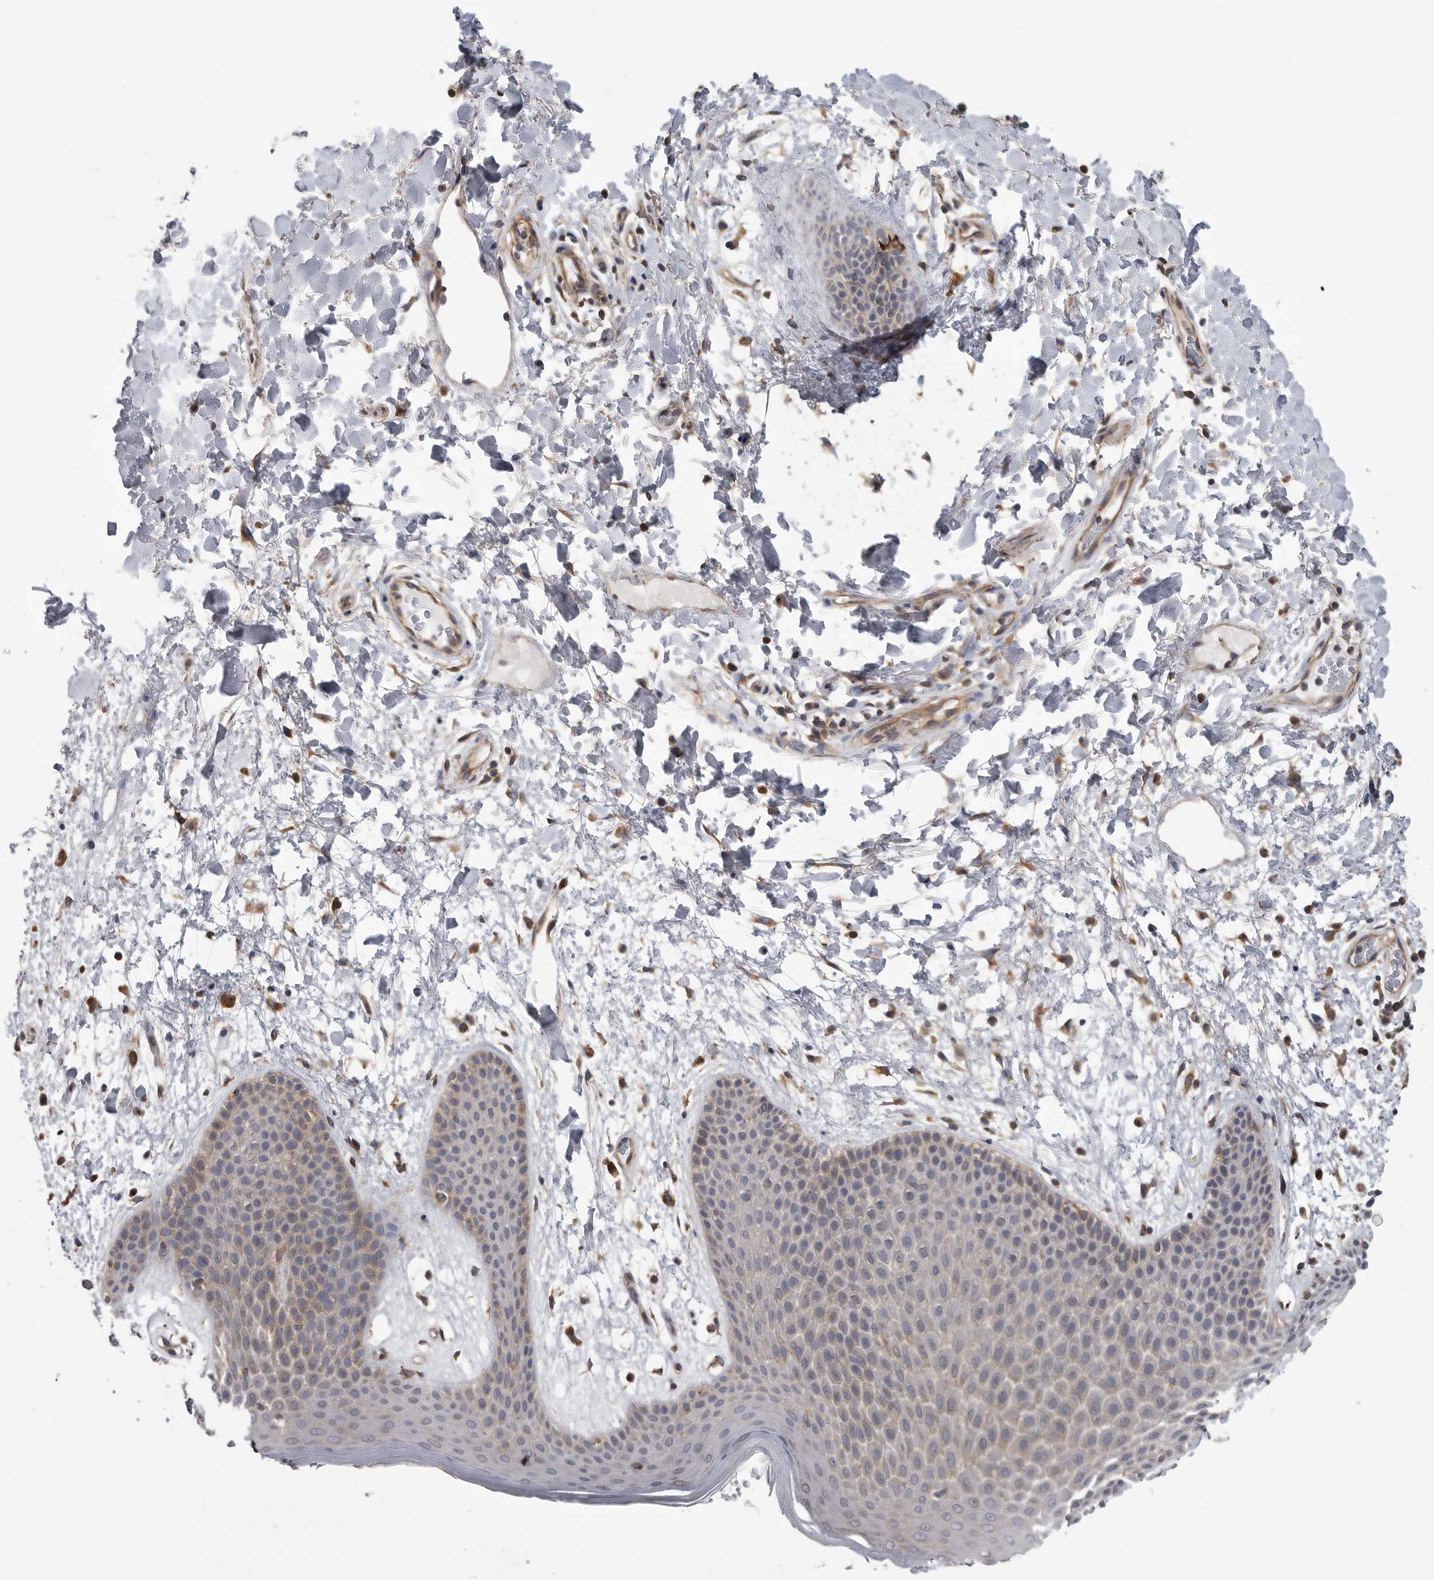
{"staining": {"intensity": "weak", "quantity": "<25%", "location": "cytoplasmic/membranous"}, "tissue": "skin", "cell_type": "Epidermal cells", "image_type": "normal", "snomed": [{"axis": "morphology", "description": "Normal tissue, NOS"}, {"axis": "topography", "description": "Anal"}], "caption": "DAB (3,3'-diaminobenzidine) immunohistochemical staining of normal skin shows no significant expression in epidermal cells. (Immunohistochemistry, brightfield microscopy, high magnification).", "gene": "OXR1", "patient": {"sex": "male", "age": 74}}